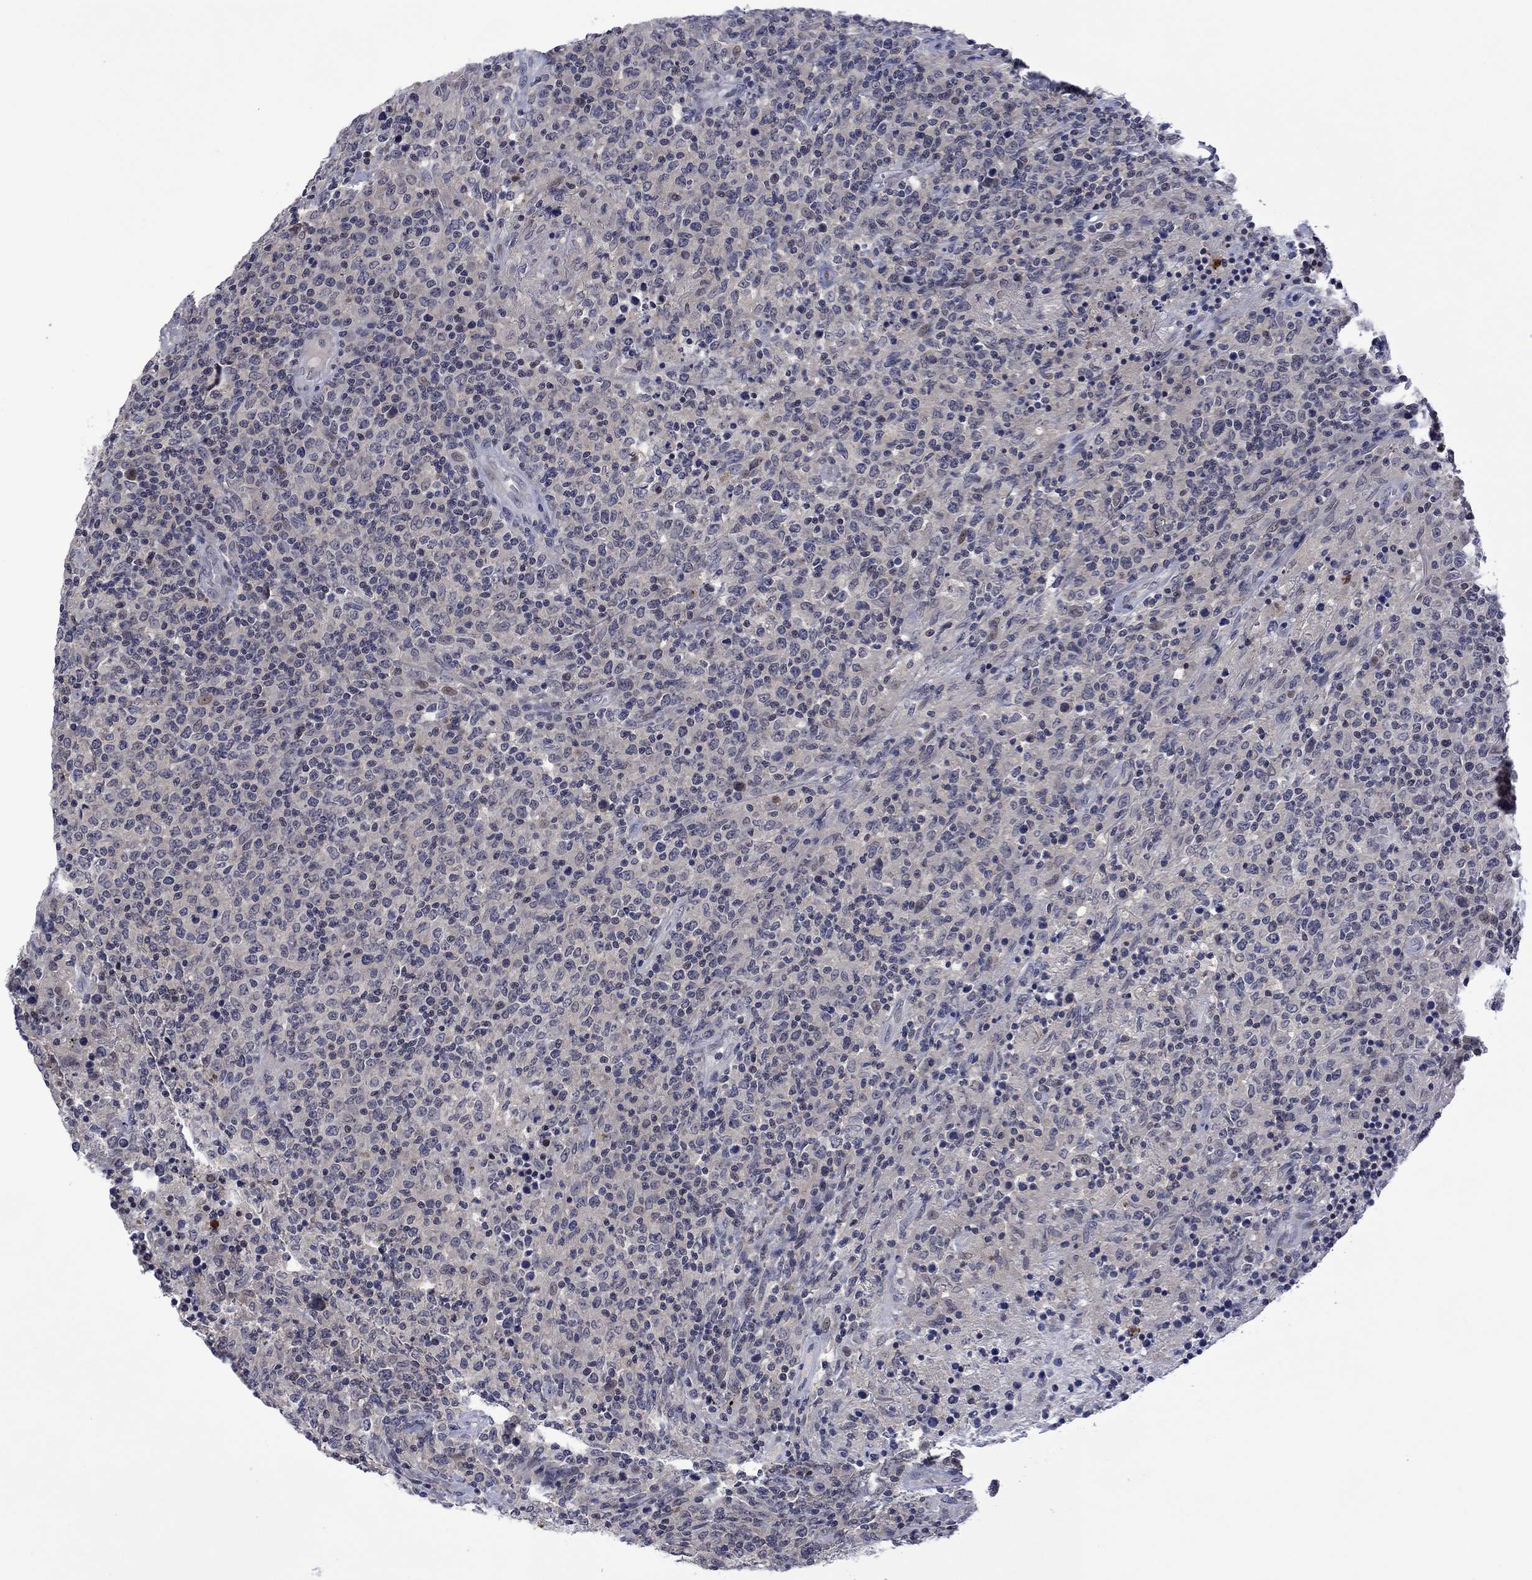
{"staining": {"intensity": "negative", "quantity": "none", "location": "none"}, "tissue": "lymphoma", "cell_type": "Tumor cells", "image_type": "cancer", "snomed": [{"axis": "morphology", "description": "Malignant lymphoma, non-Hodgkin's type, High grade"}, {"axis": "topography", "description": "Lung"}], "caption": "An immunohistochemistry histopathology image of lymphoma is shown. There is no staining in tumor cells of lymphoma.", "gene": "AGL", "patient": {"sex": "male", "age": 79}}